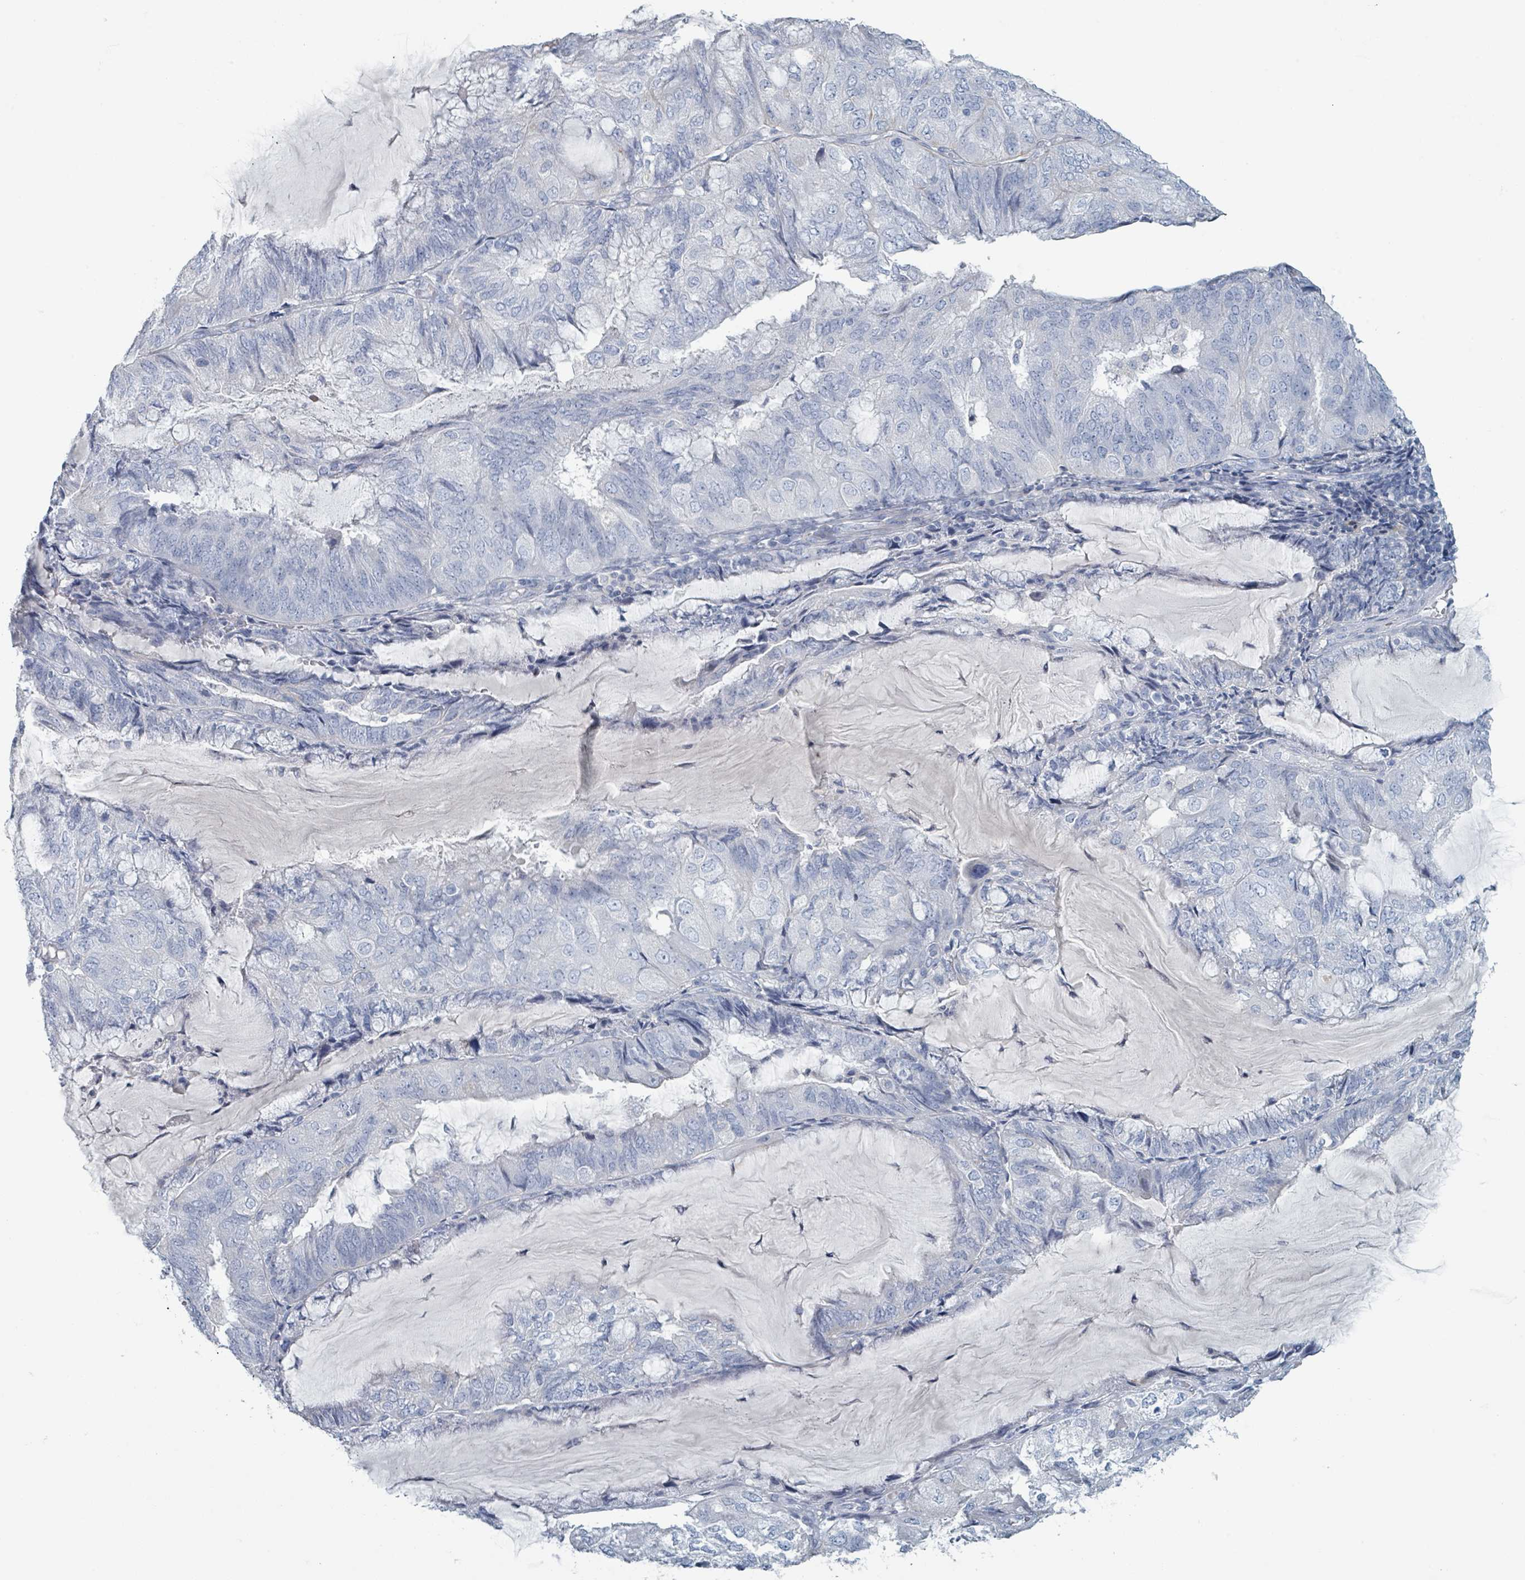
{"staining": {"intensity": "negative", "quantity": "none", "location": "none"}, "tissue": "endometrial cancer", "cell_type": "Tumor cells", "image_type": "cancer", "snomed": [{"axis": "morphology", "description": "Adenocarcinoma, NOS"}, {"axis": "topography", "description": "Endometrium"}], "caption": "Tumor cells show no significant protein positivity in adenocarcinoma (endometrial).", "gene": "HEATR5A", "patient": {"sex": "female", "age": 81}}